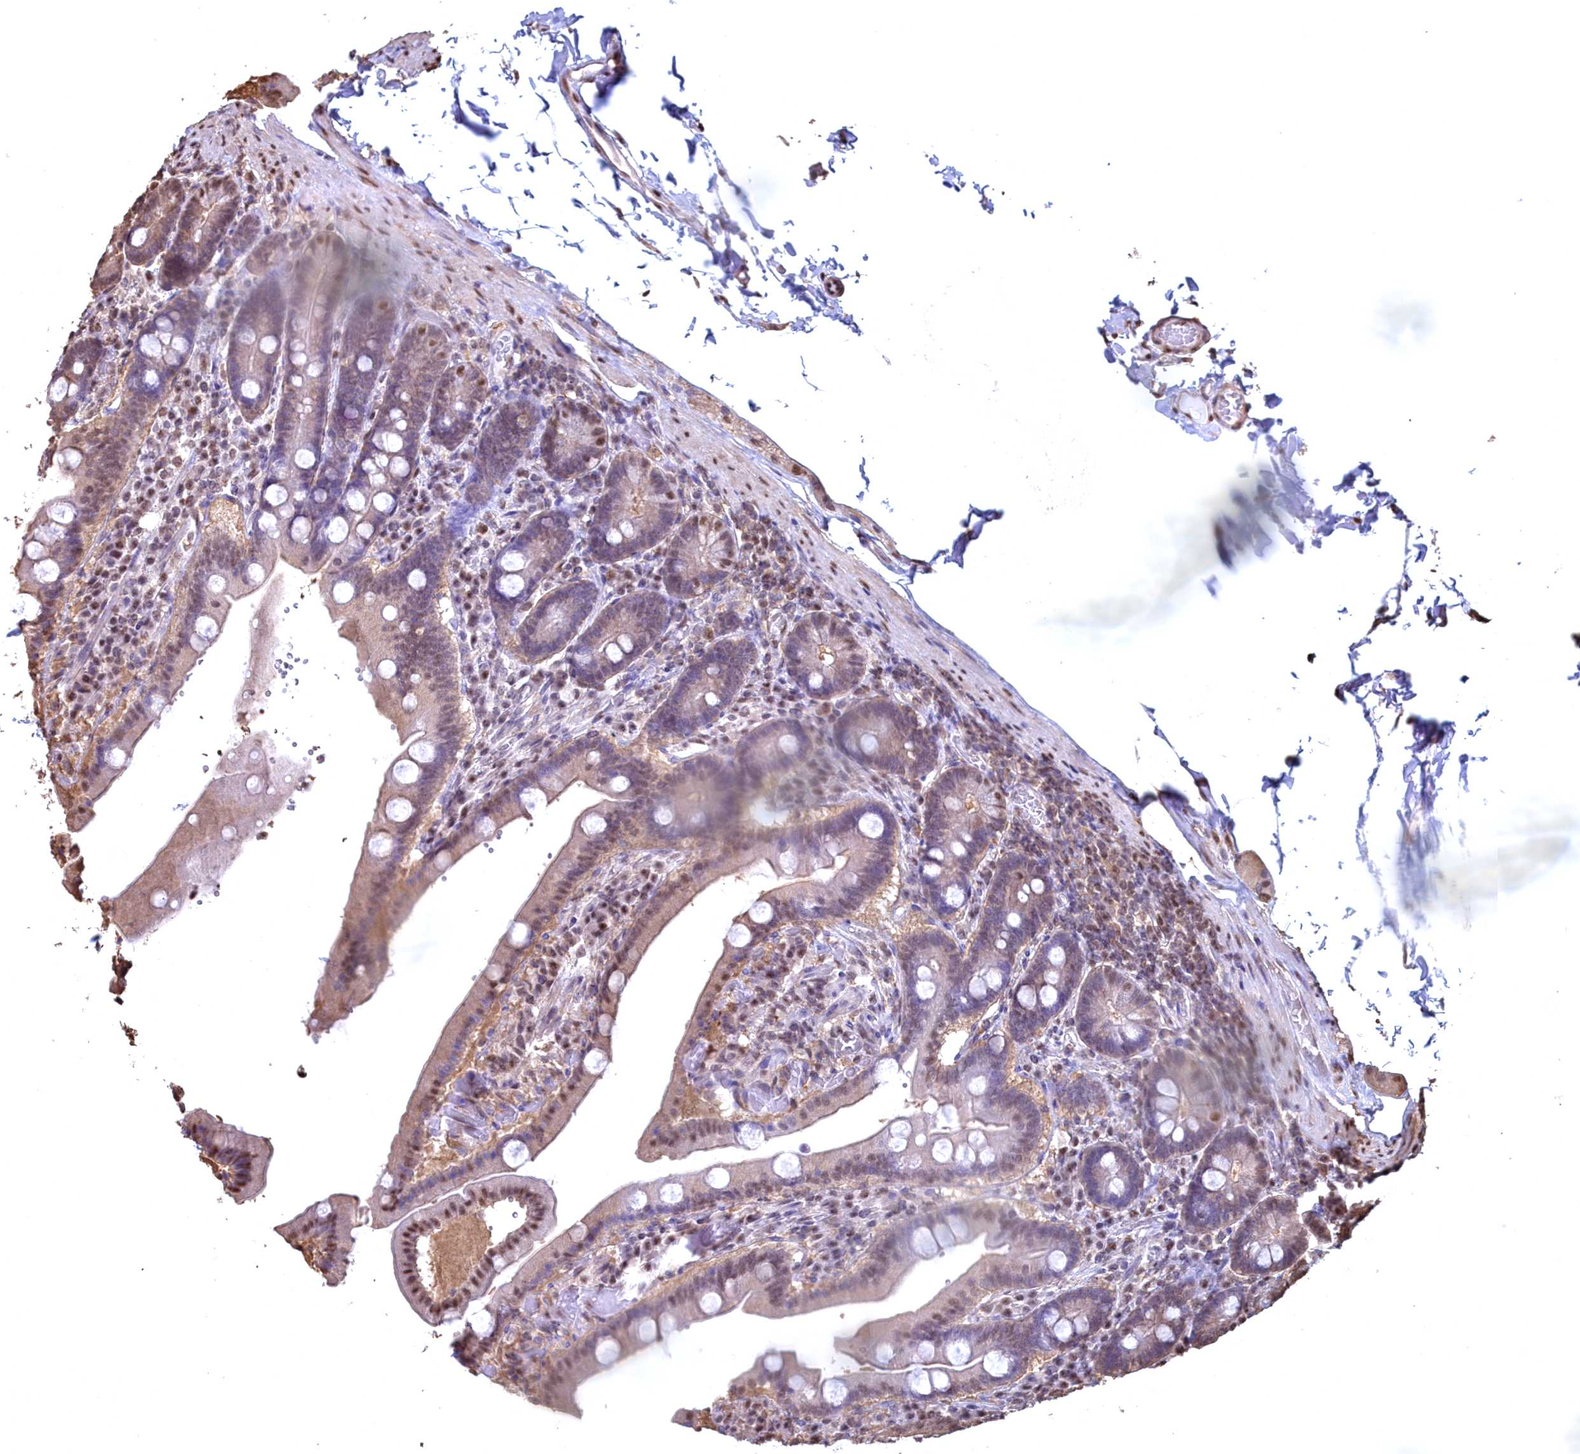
{"staining": {"intensity": "moderate", "quantity": "25%-75%", "location": "nuclear"}, "tissue": "duodenum", "cell_type": "Glandular cells", "image_type": "normal", "snomed": [{"axis": "morphology", "description": "Normal tissue, NOS"}, {"axis": "topography", "description": "Duodenum"}], "caption": "Moderate nuclear protein staining is seen in about 25%-75% of glandular cells in duodenum.", "gene": "GAPDH", "patient": {"sex": "female", "age": 62}}